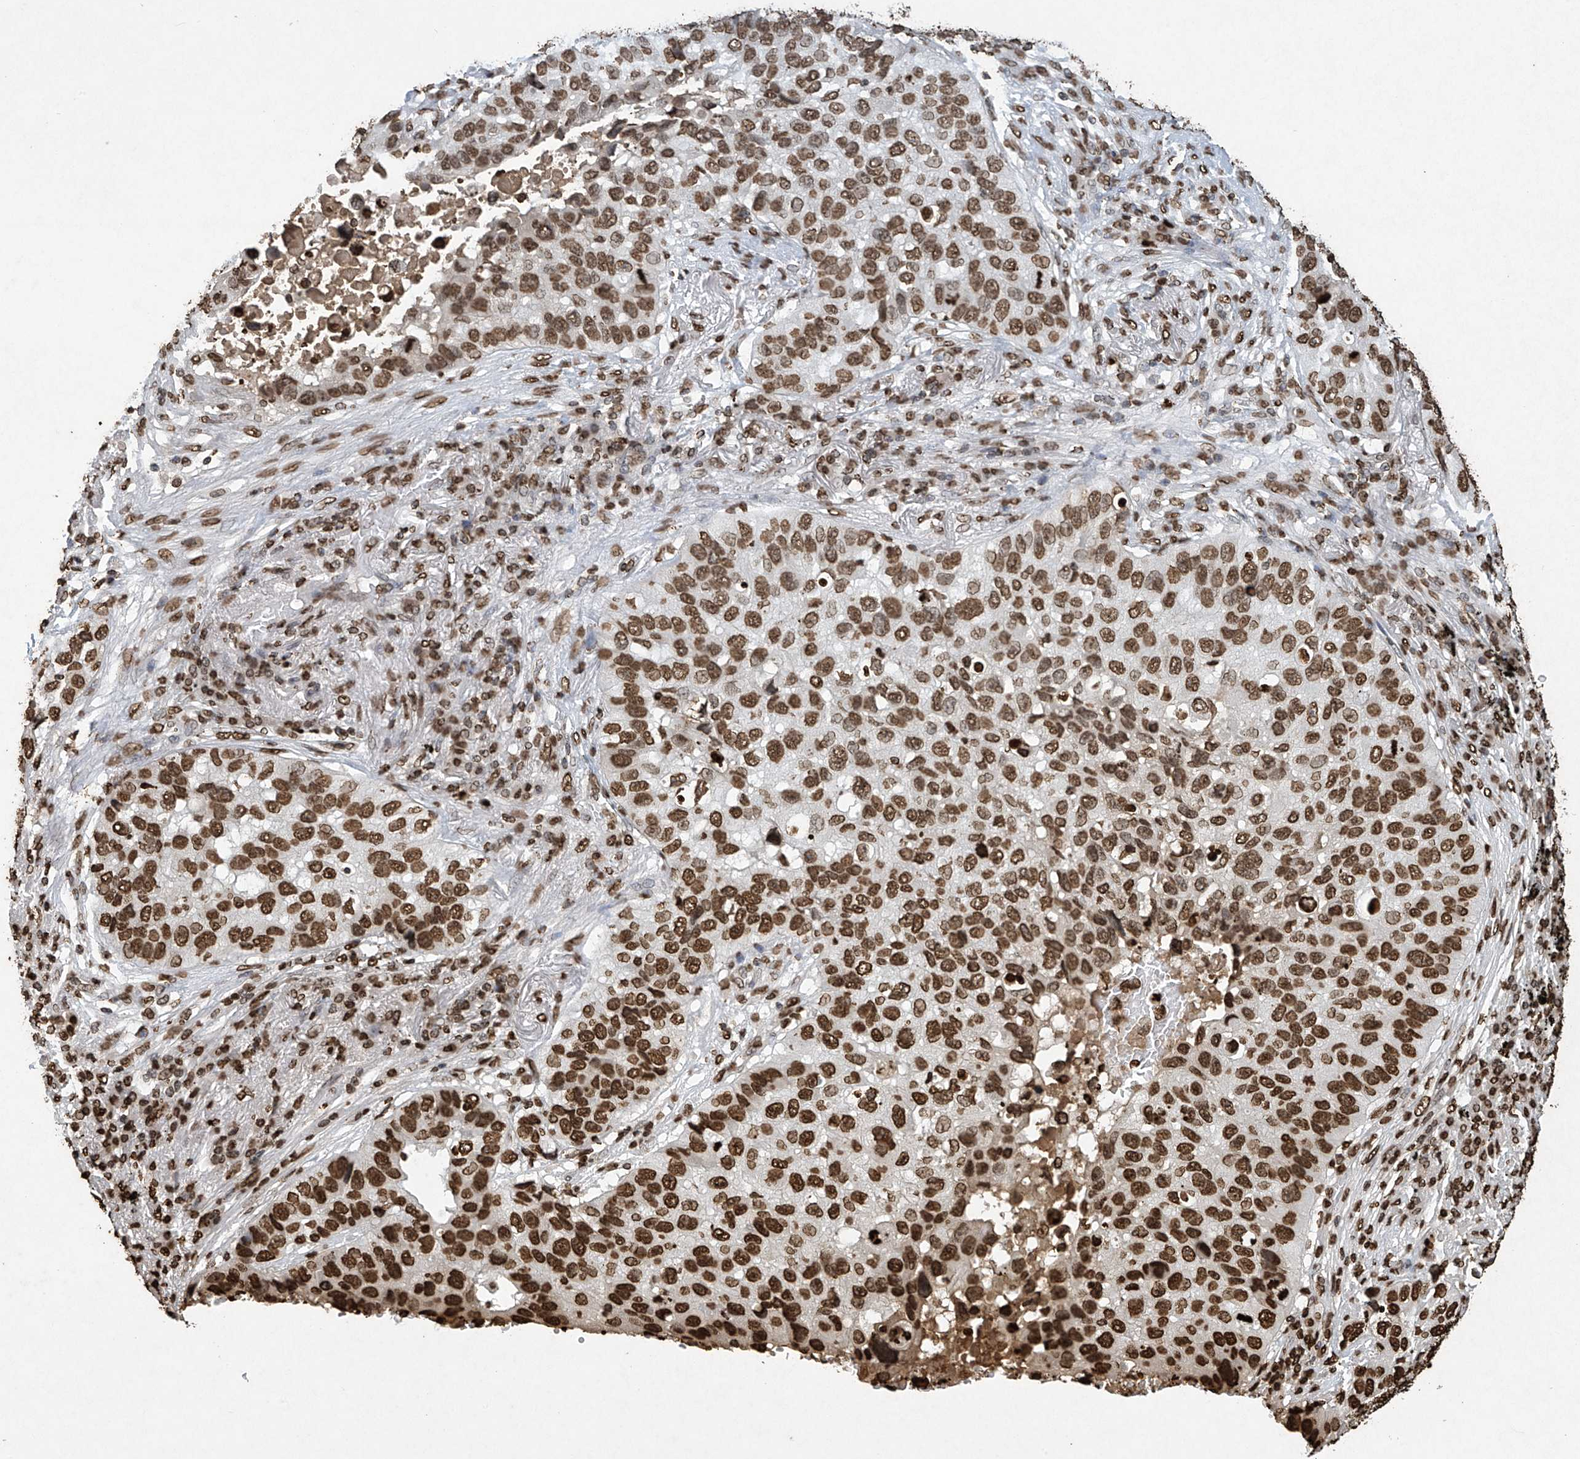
{"staining": {"intensity": "strong", "quantity": ">75%", "location": "nuclear"}, "tissue": "lung cancer", "cell_type": "Tumor cells", "image_type": "cancer", "snomed": [{"axis": "morphology", "description": "Squamous cell carcinoma, NOS"}, {"axis": "topography", "description": "Lung"}], "caption": "This histopathology image displays immunohistochemistry staining of lung cancer, with high strong nuclear staining in approximately >75% of tumor cells.", "gene": "H3-3A", "patient": {"sex": "male", "age": 57}}